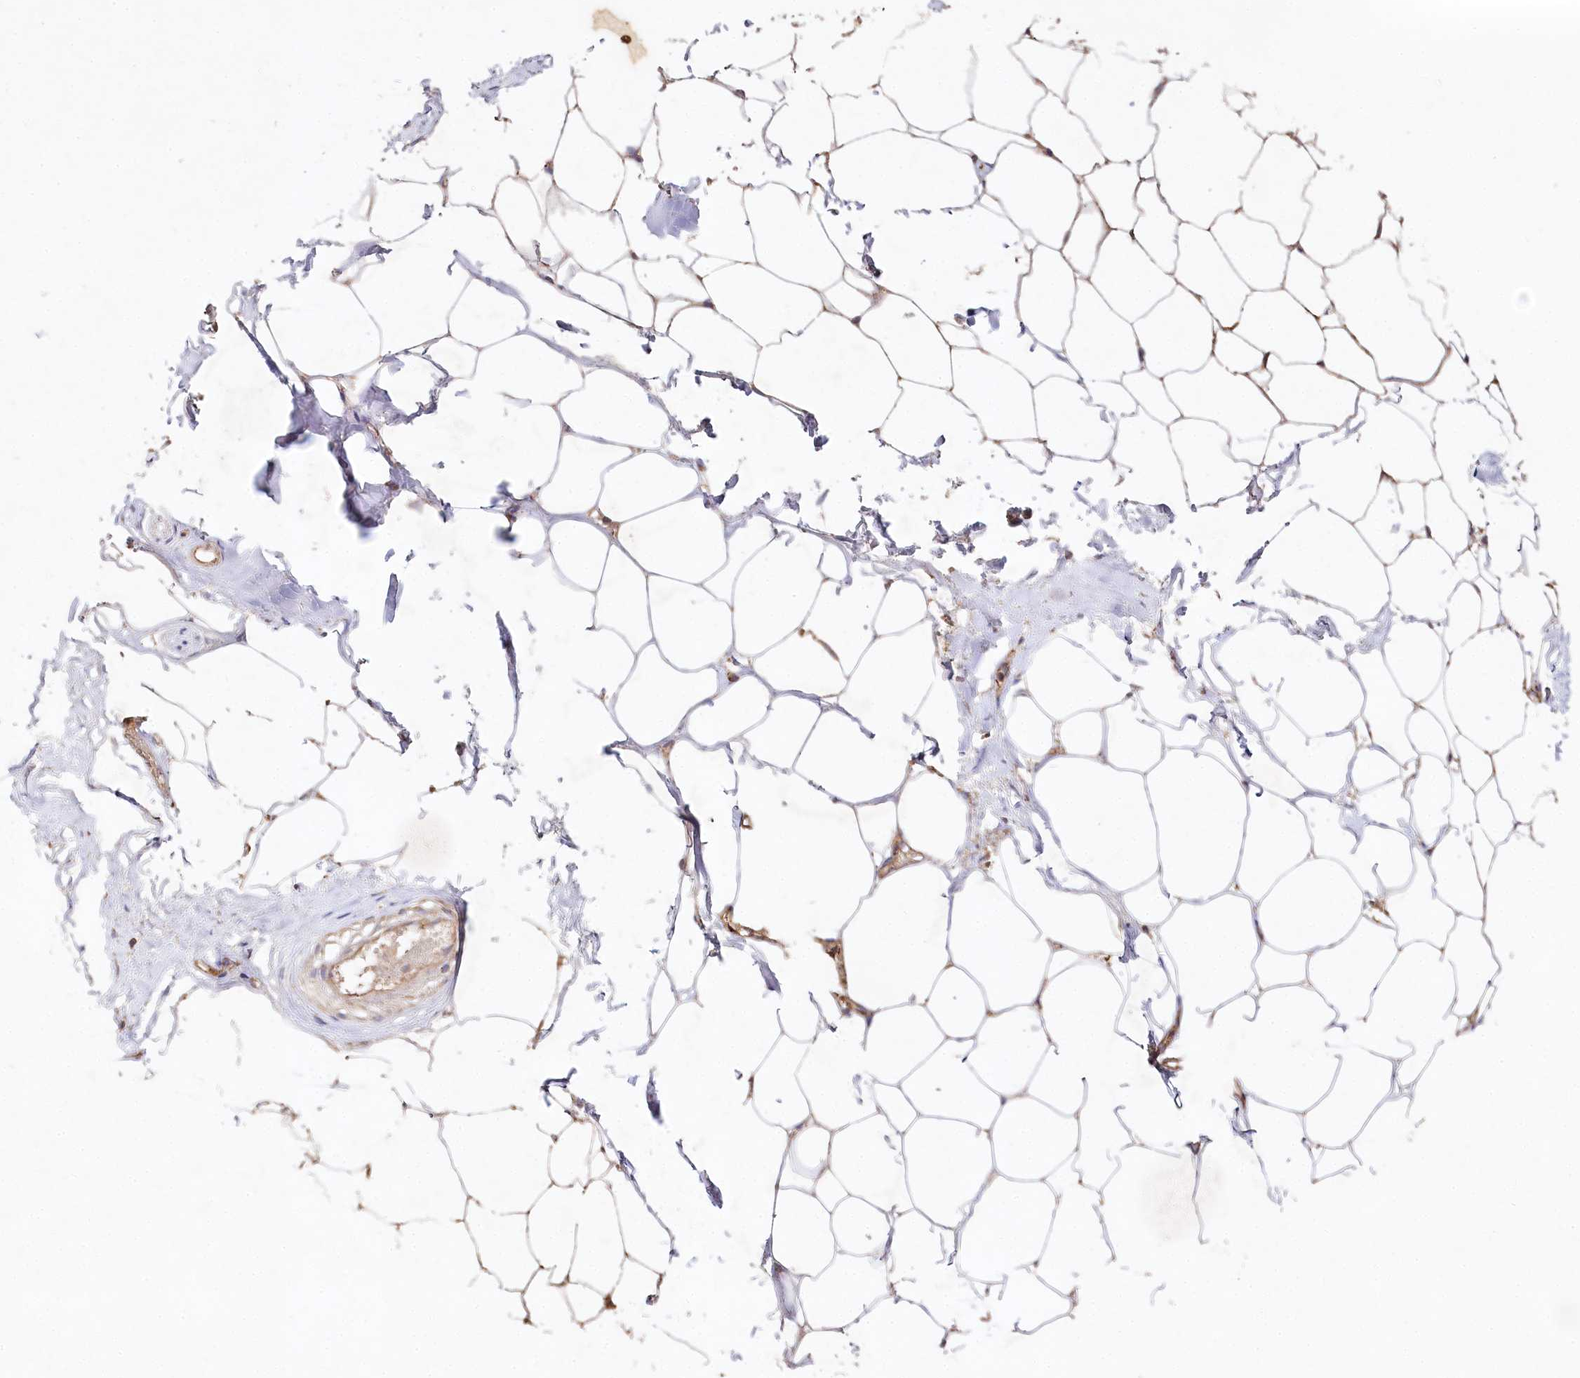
{"staining": {"intensity": "moderate", "quantity": "25%-75%", "location": "cytoplasmic/membranous"}, "tissue": "adipose tissue", "cell_type": "Adipocytes", "image_type": "normal", "snomed": [{"axis": "morphology", "description": "Normal tissue, NOS"}, {"axis": "morphology", "description": "Adenocarcinoma, Low grade"}, {"axis": "topography", "description": "Prostate"}, {"axis": "topography", "description": "Peripheral nerve tissue"}], "caption": "Moderate cytoplasmic/membranous expression for a protein is present in about 25%-75% of adipocytes of normal adipose tissue using immunohistochemistry (IHC).", "gene": "RBP5", "patient": {"sex": "male", "age": 63}}